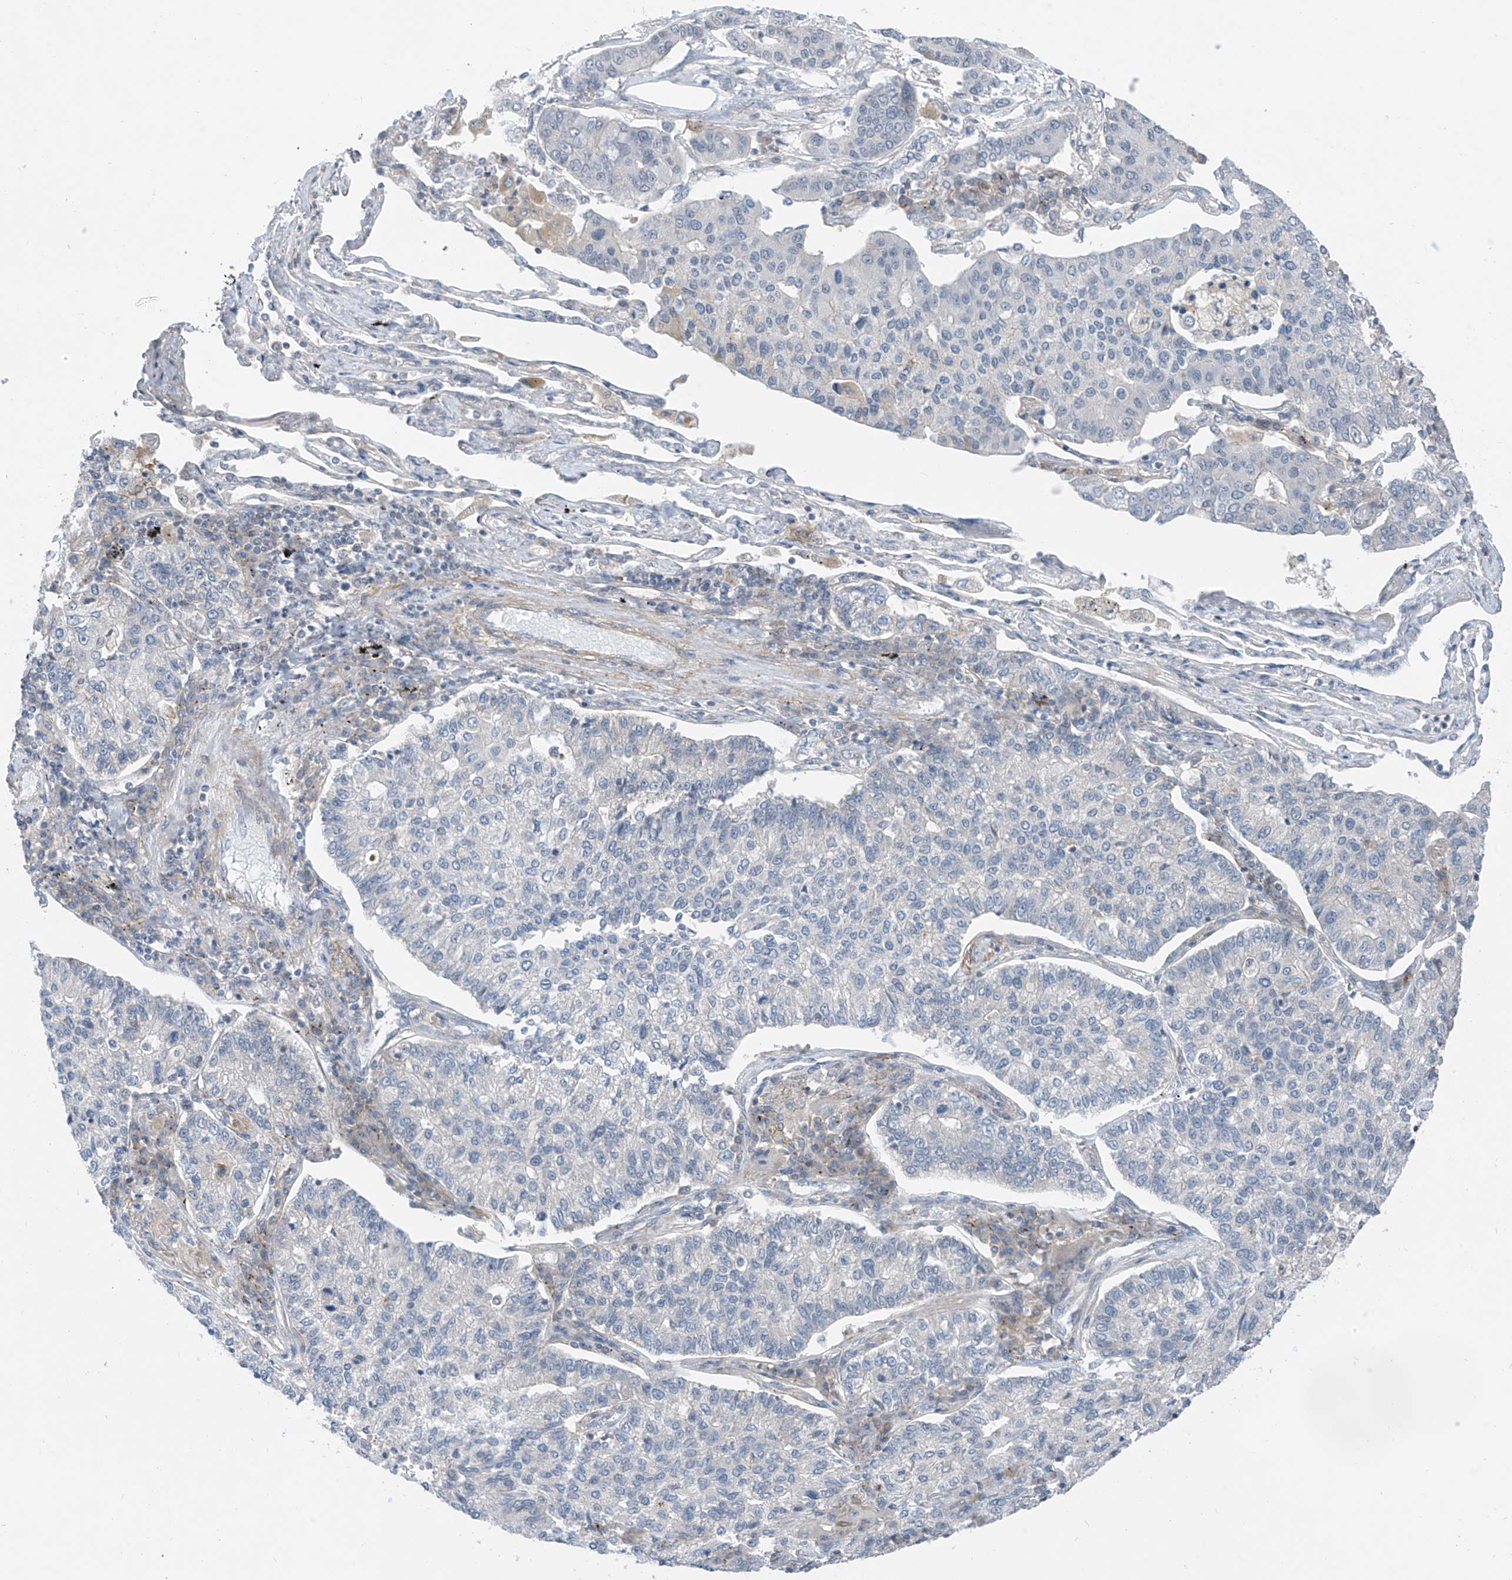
{"staining": {"intensity": "negative", "quantity": "none", "location": "none"}, "tissue": "lung cancer", "cell_type": "Tumor cells", "image_type": "cancer", "snomed": [{"axis": "morphology", "description": "Adenocarcinoma, NOS"}, {"axis": "topography", "description": "Lung"}], "caption": "Immunohistochemistry (IHC) histopathology image of neoplastic tissue: human lung cancer (adenocarcinoma) stained with DAB (3,3'-diaminobenzidine) displays no significant protein staining in tumor cells.", "gene": "ABLIM2", "patient": {"sex": "male", "age": 49}}